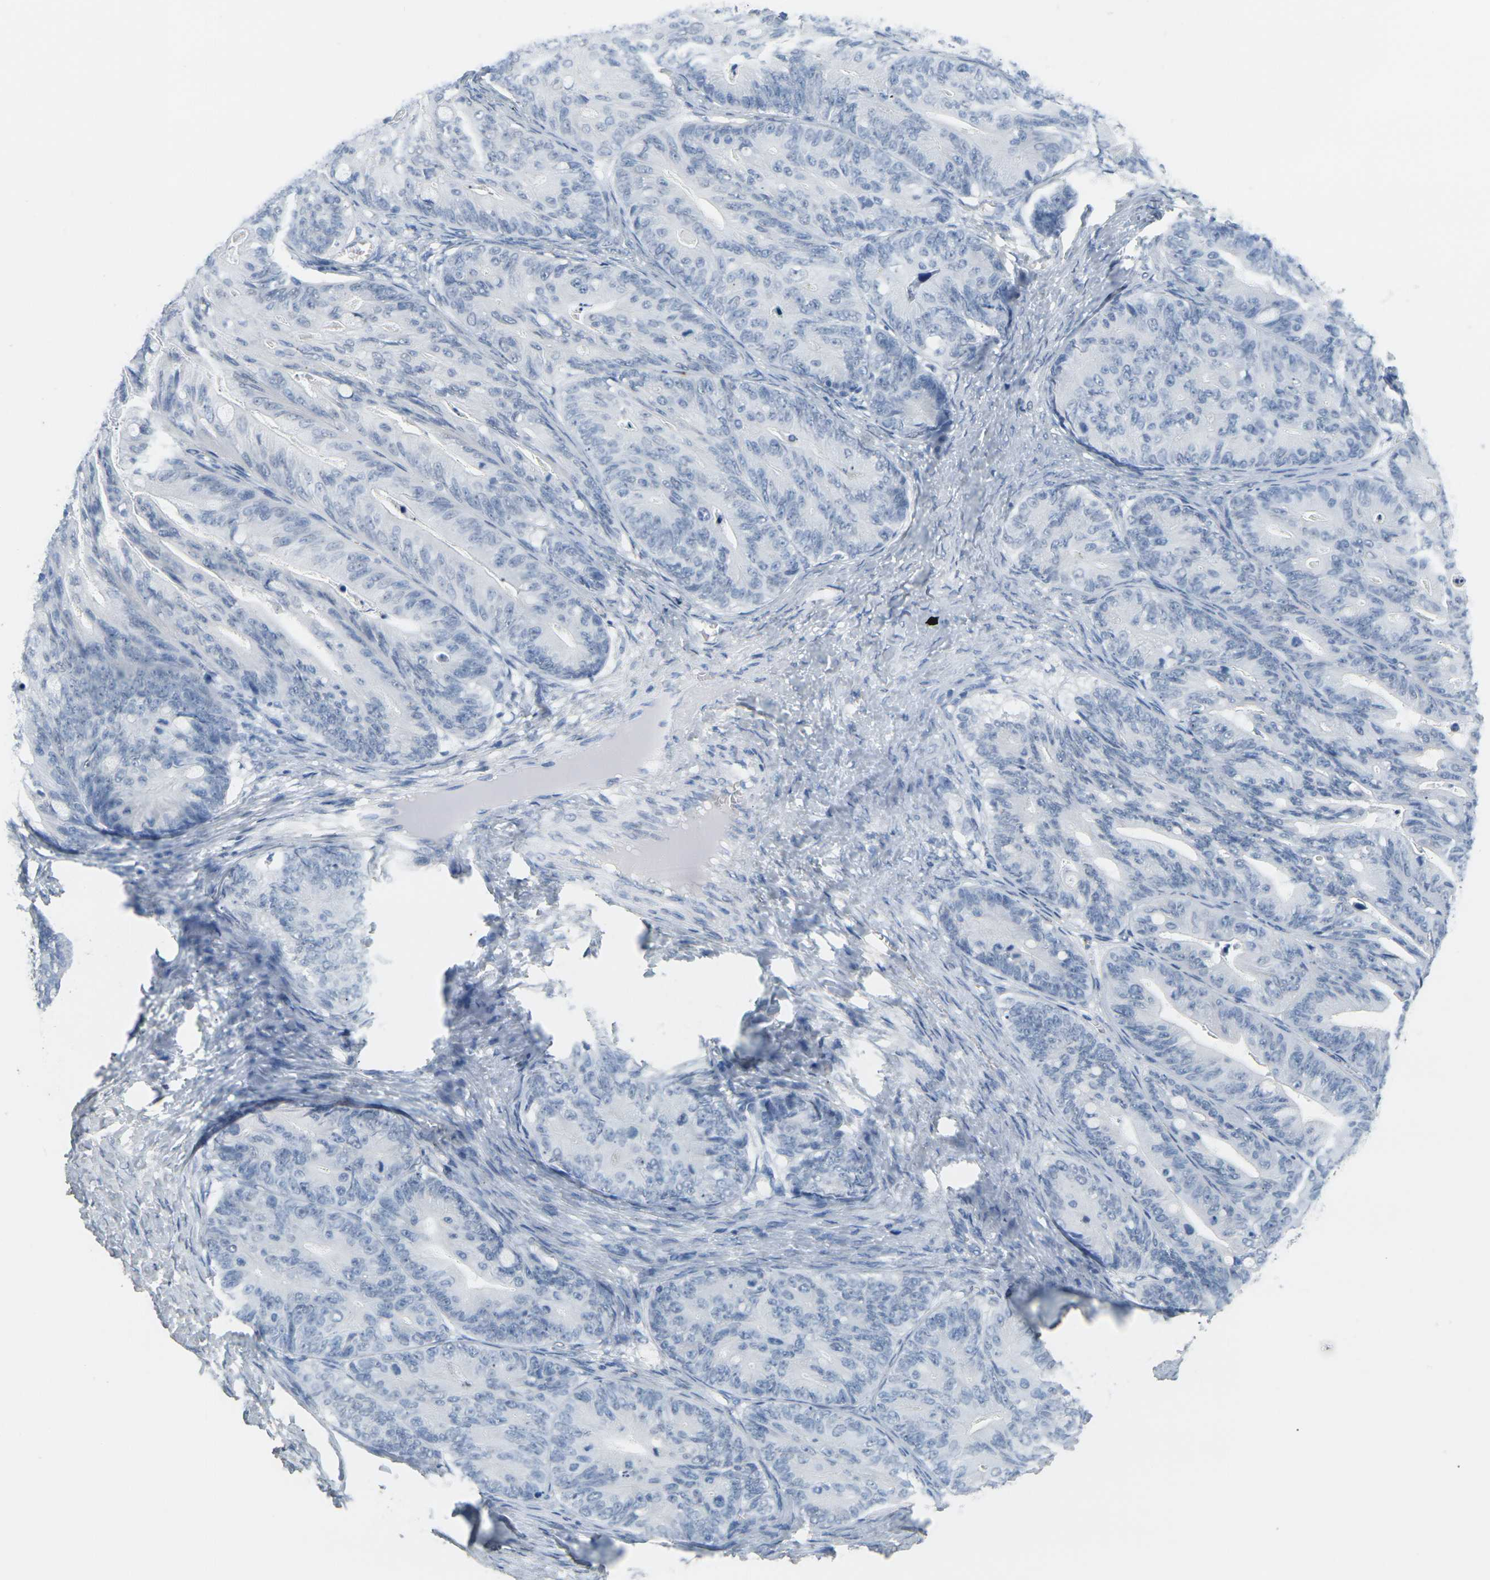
{"staining": {"intensity": "negative", "quantity": "none", "location": "none"}, "tissue": "ovarian cancer", "cell_type": "Tumor cells", "image_type": "cancer", "snomed": [{"axis": "morphology", "description": "Cystadenocarcinoma, mucinous, NOS"}, {"axis": "topography", "description": "Ovary"}], "caption": "This photomicrograph is of ovarian cancer stained with immunohistochemistry (IHC) to label a protein in brown with the nuclei are counter-stained blue. There is no positivity in tumor cells. The staining is performed using DAB brown chromogen with nuclei counter-stained in using hematoxylin.", "gene": "CTAG1A", "patient": {"sex": "female", "age": 37}}